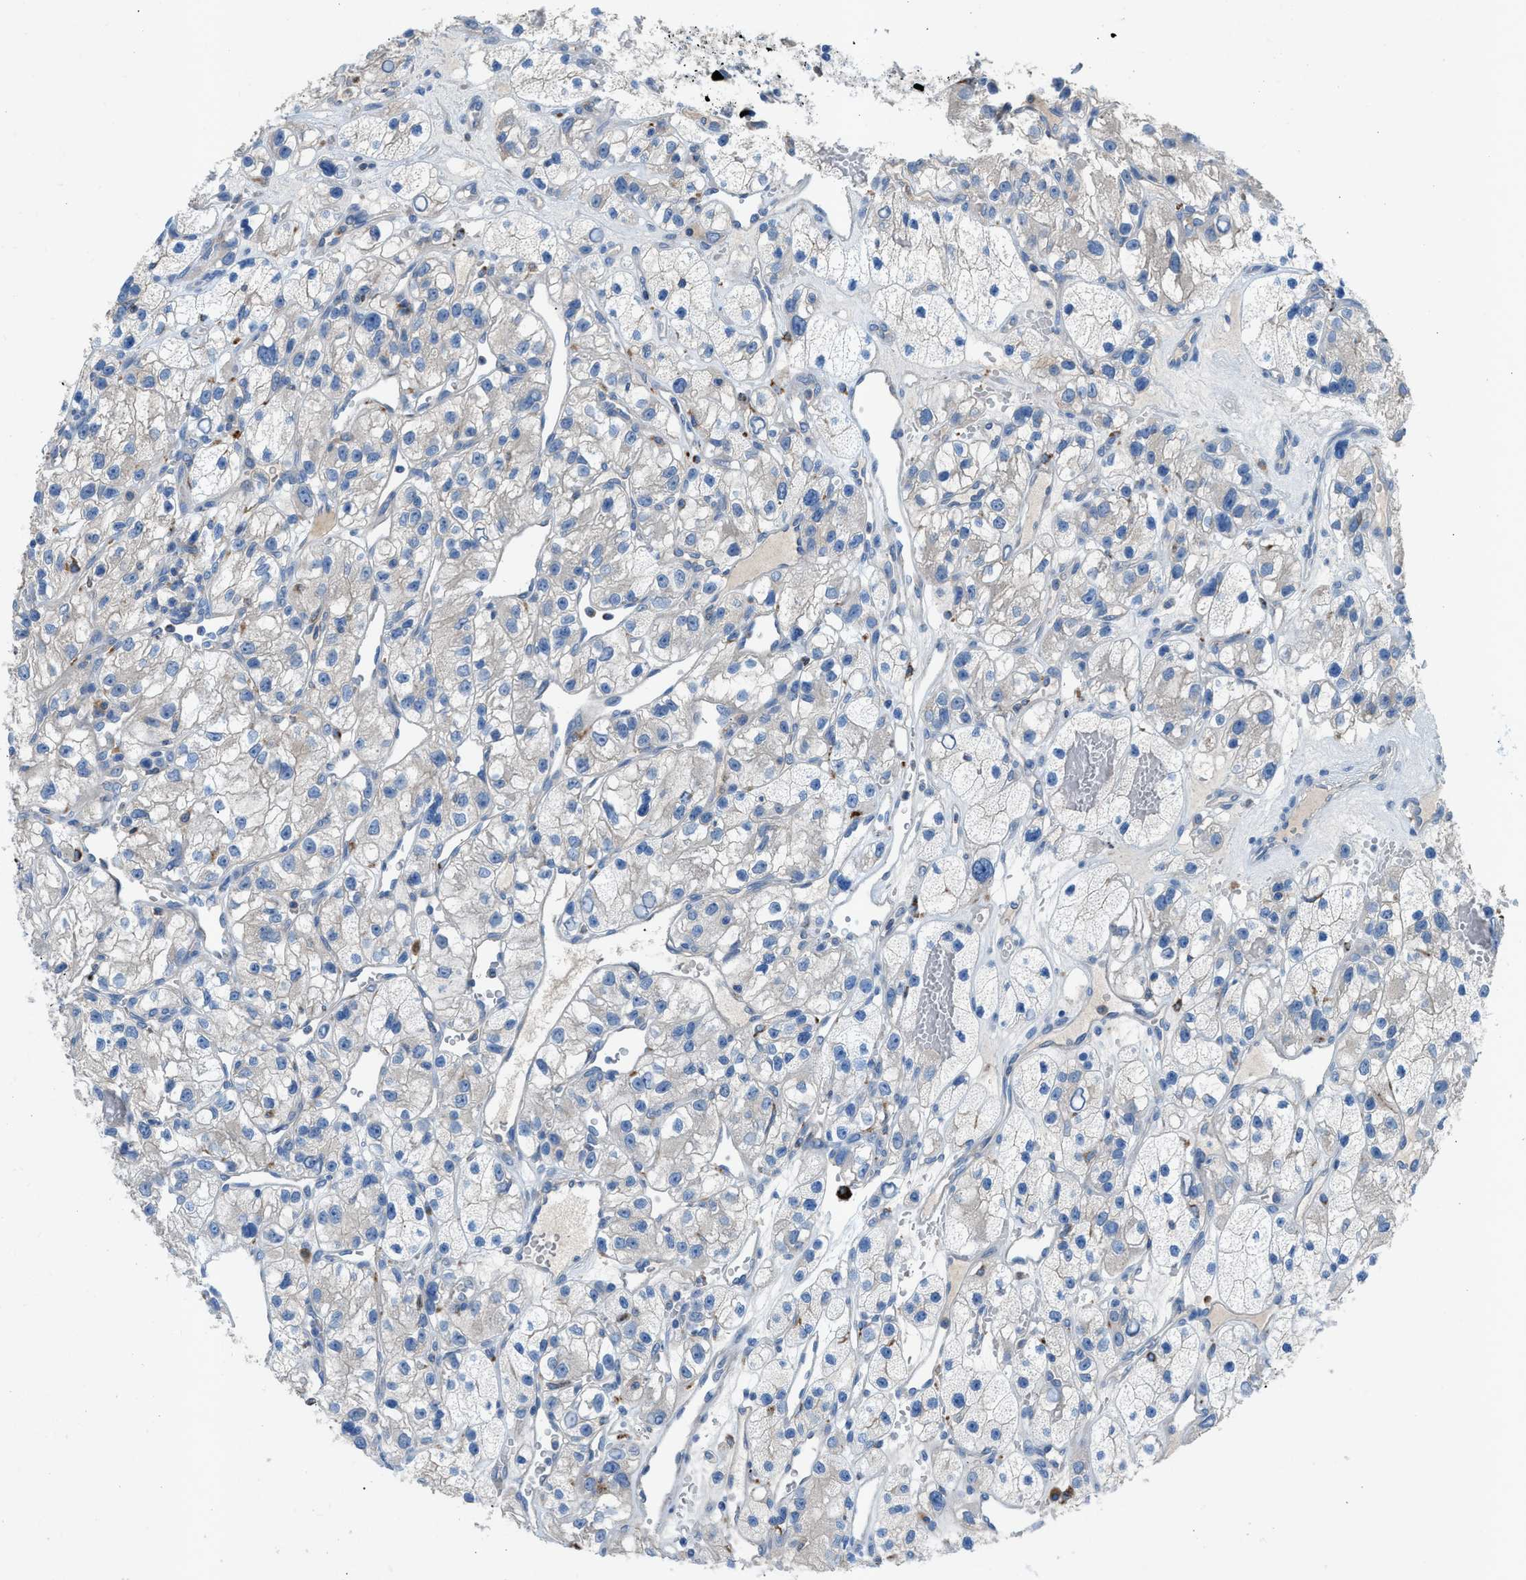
{"staining": {"intensity": "negative", "quantity": "none", "location": "none"}, "tissue": "renal cancer", "cell_type": "Tumor cells", "image_type": "cancer", "snomed": [{"axis": "morphology", "description": "Adenocarcinoma, NOS"}, {"axis": "topography", "description": "Kidney"}], "caption": "Protein analysis of renal cancer exhibits no significant positivity in tumor cells.", "gene": "AOAH", "patient": {"sex": "female", "age": 57}}